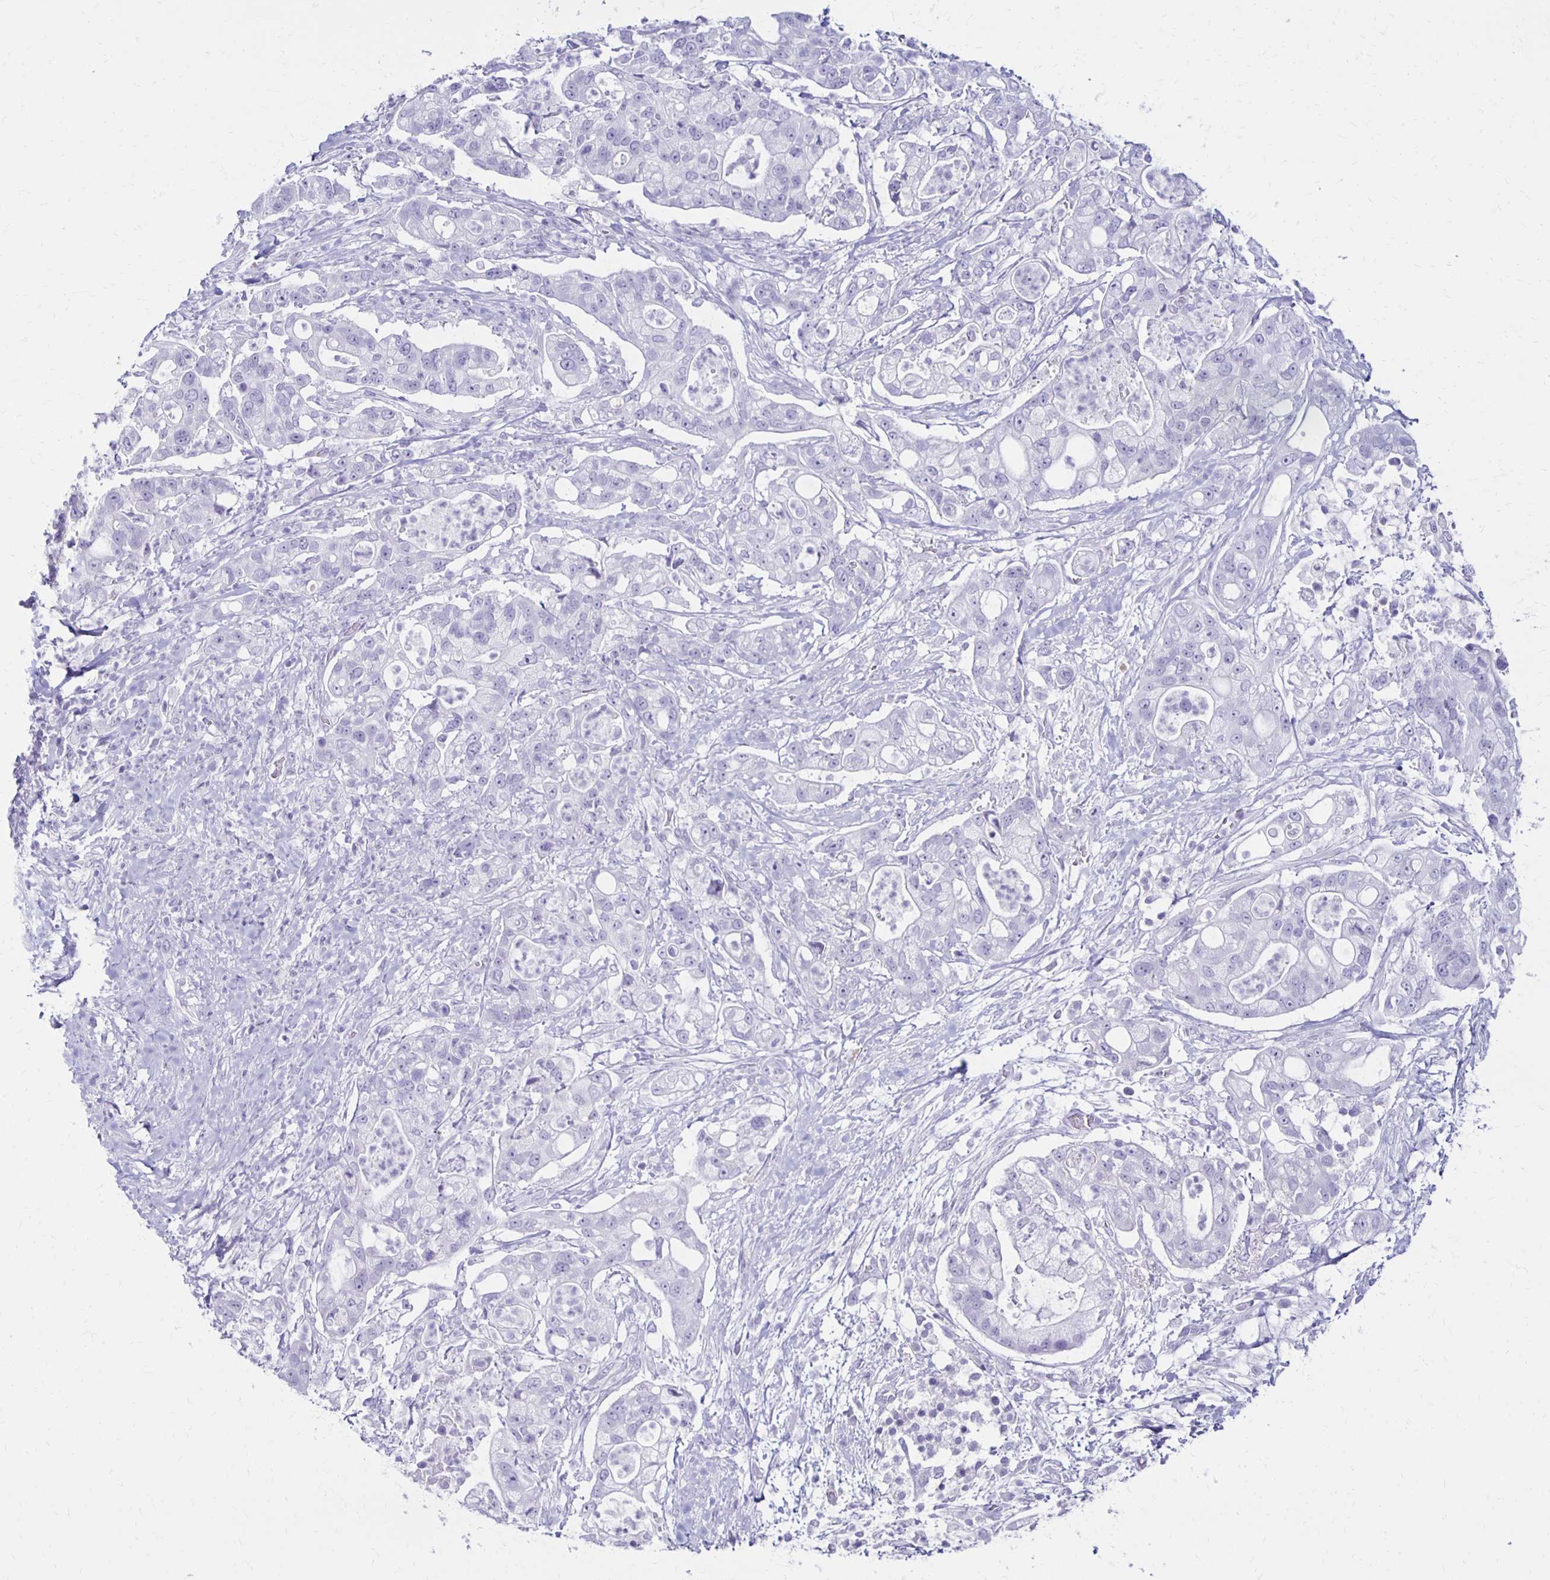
{"staining": {"intensity": "negative", "quantity": "none", "location": "none"}, "tissue": "pancreatic cancer", "cell_type": "Tumor cells", "image_type": "cancer", "snomed": [{"axis": "morphology", "description": "Adenocarcinoma, NOS"}, {"axis": "topography", "description": "Pancreas"}], "caption": "There is no significant positivity in tumor cells of adenocarcinoma (pancreatic).", "gene": "RYR1", "patient": {"sex": "female", "age": 69}}